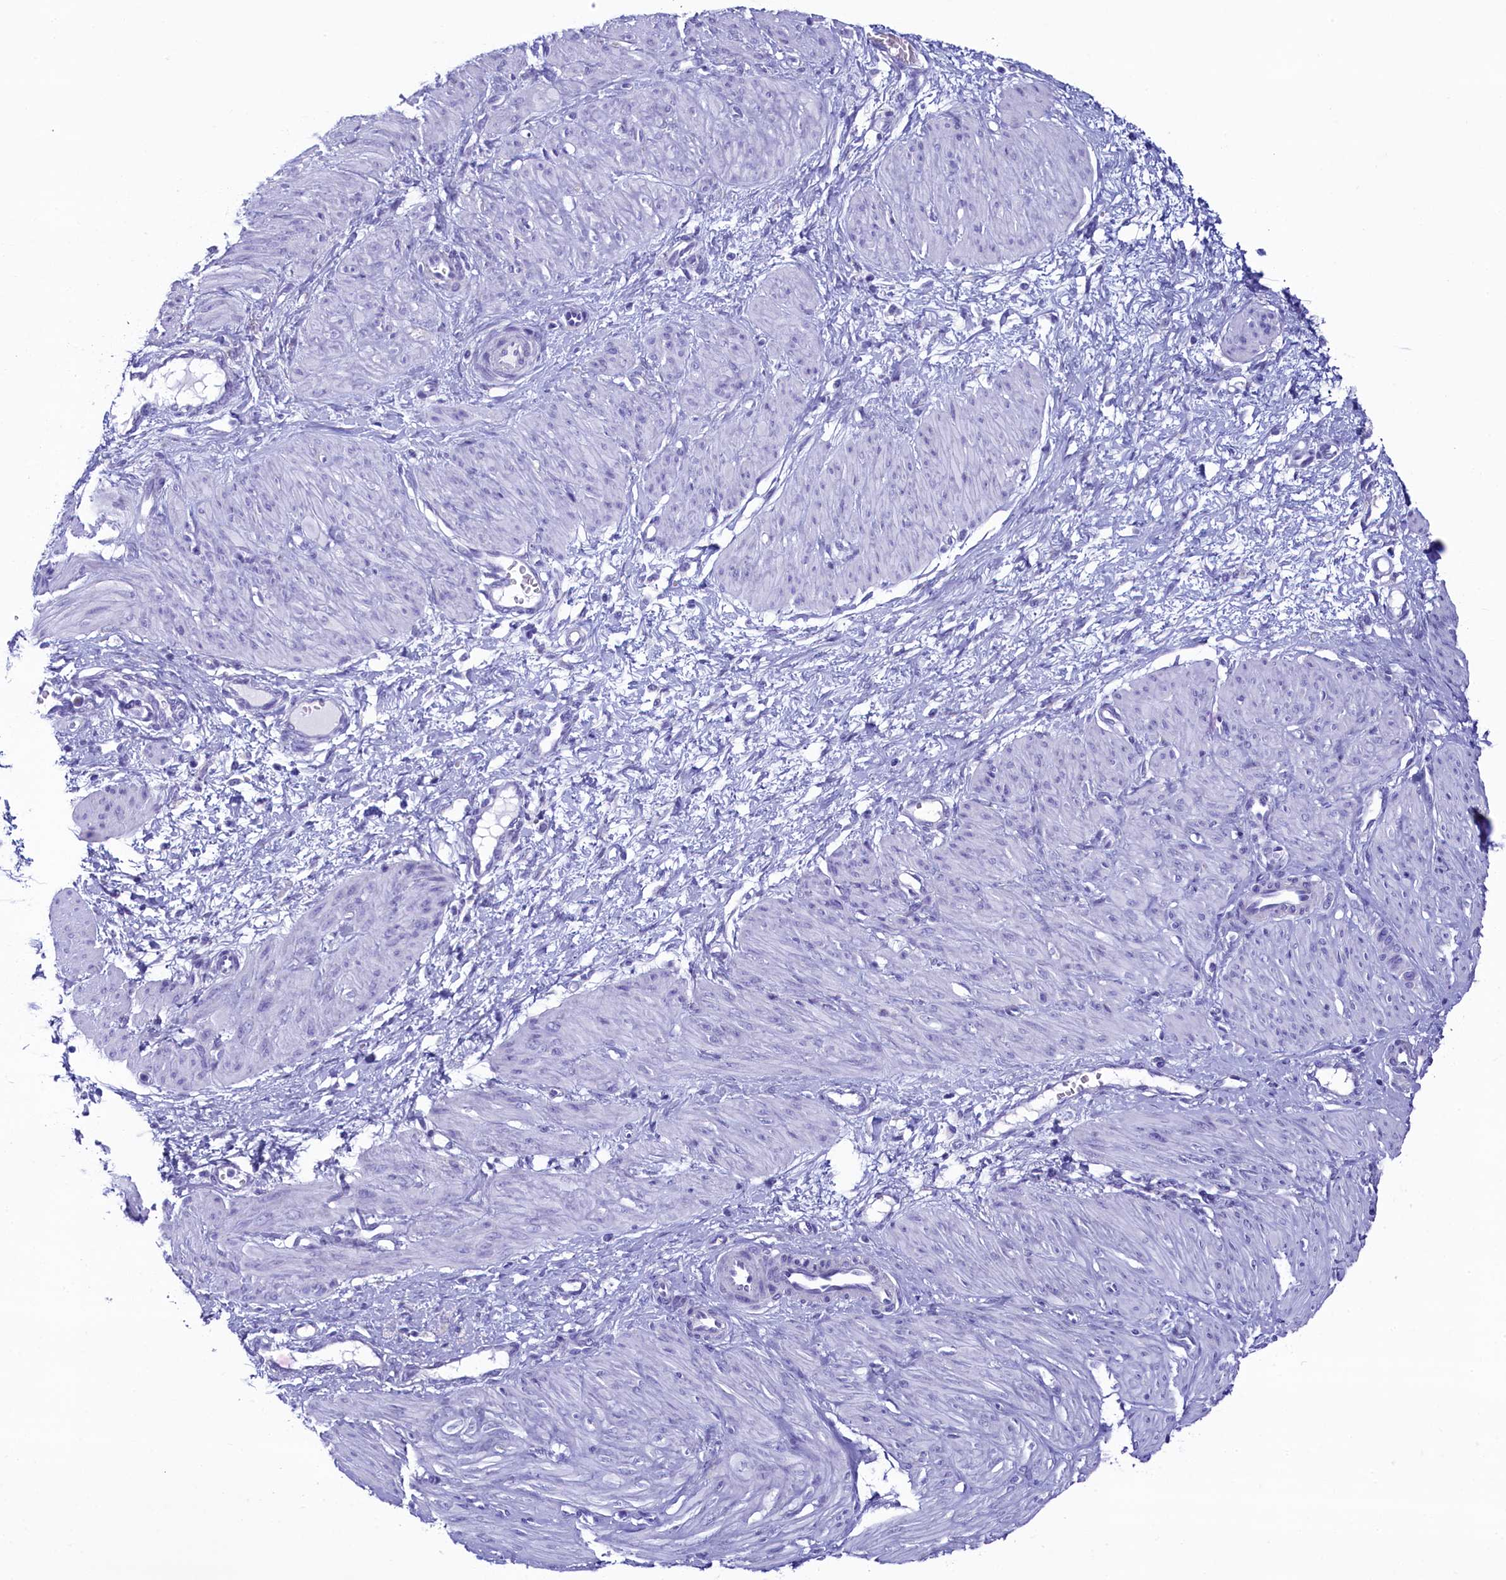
{"staining": {"intensity": "negative", "quantity": "none", "location": "none"}, "tissue": "smooth muscle", "cell_type": "Smooth muscle cells", "image_type": "normal", "snomed": [{"axis": "morphology", "description": "Normal tissue, NOS"}, {"axis": "topography", "description": "Endometrium"}], "caption": "Human smooth muscle stained for a protein using IHC exhibits no positivity in smooth muscle cells.", "gene": "SKA3", "patient": {"sex": "female", "age": 33}}